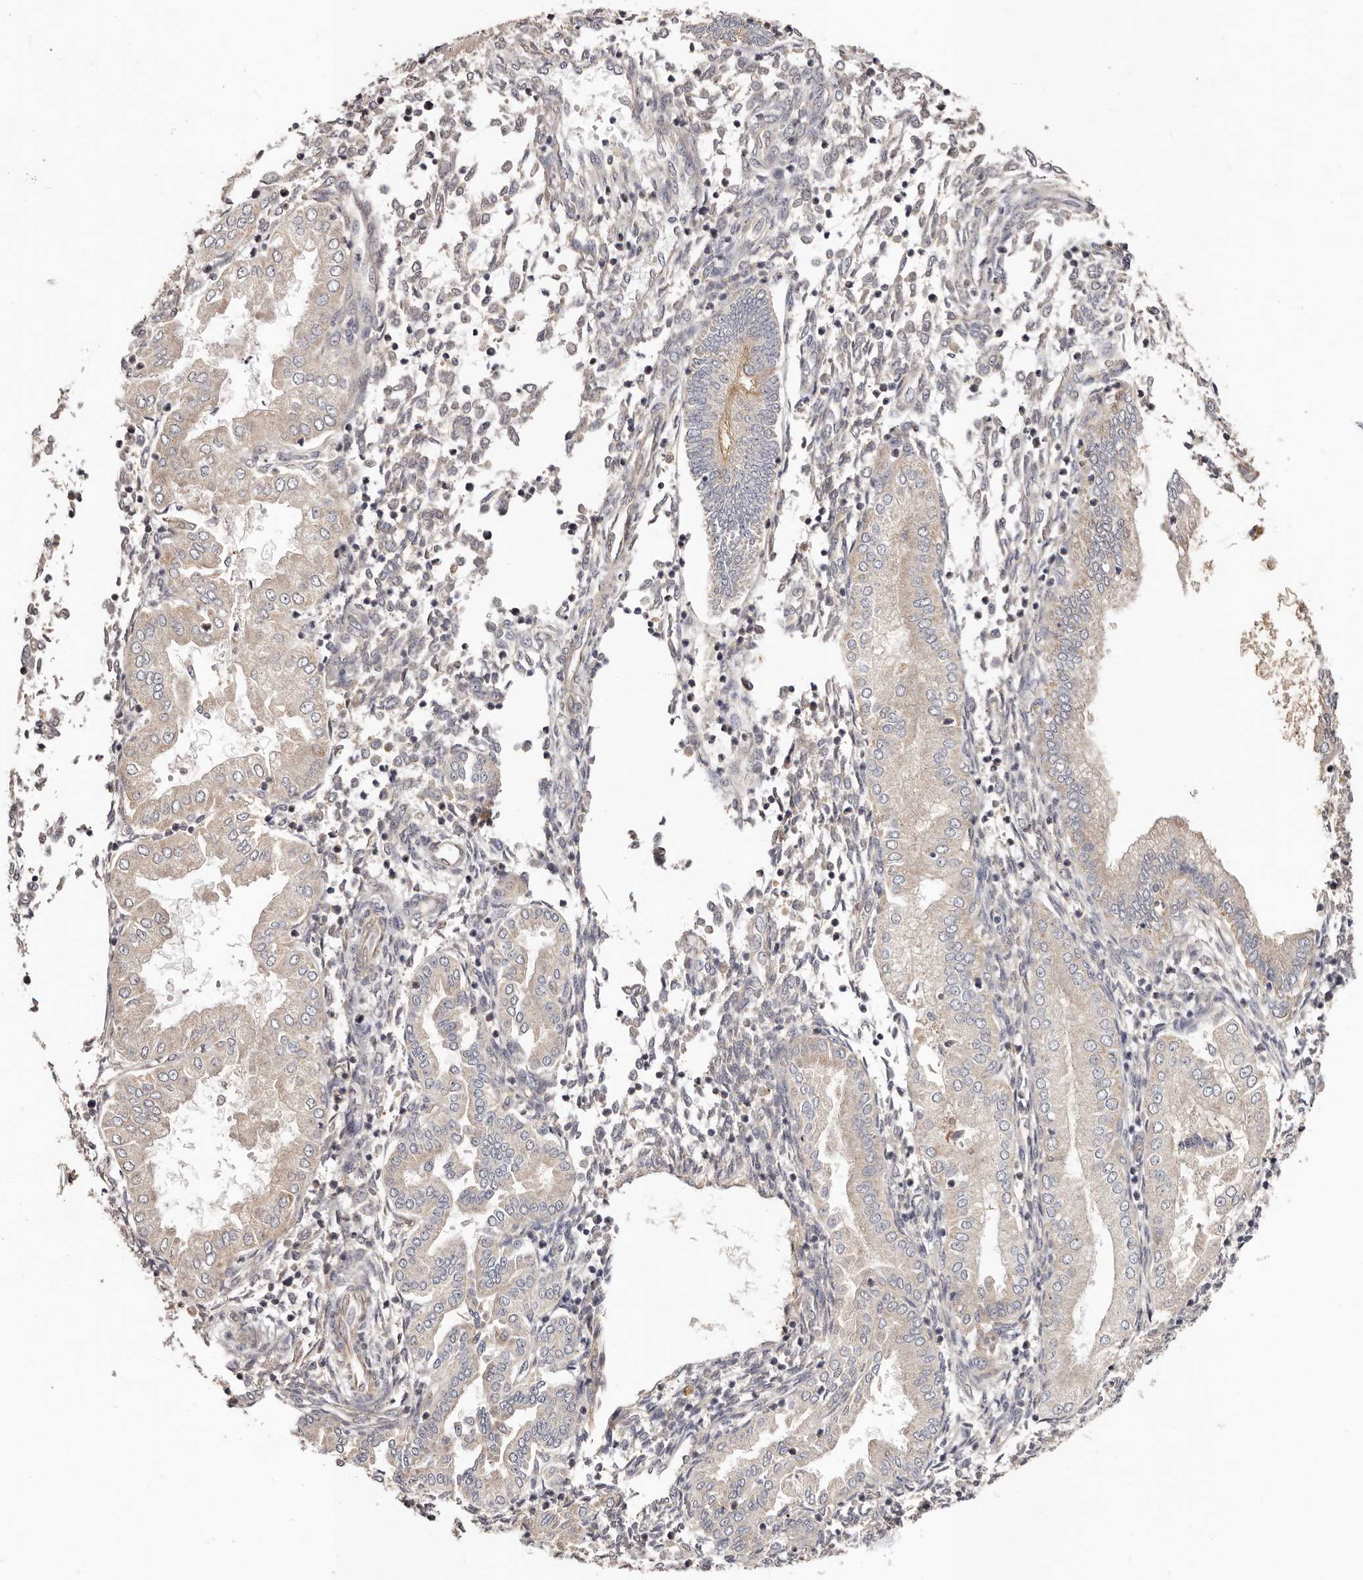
{"staining": {"intensity": "weak", "quantity": "<25%", "location": "cytoplasmic/membranous"}, "tissue": "endometrium", "cell_type": "Cells in endometrial stroma", "image_type": "normal", "snomed": [{"axis": "morphology", "description": "Normal tissue, NOS"}, {"axis": "topography", "description": "Endometrium"}], "caption": "High power microscopy image of an immunohistochemistry photomicrograph of unremarkable endometrium, revealing no significant positivity in cells in endometrial stroma.", "gene": "MACF1", "patient": {"sex": "female", "age": 53}}